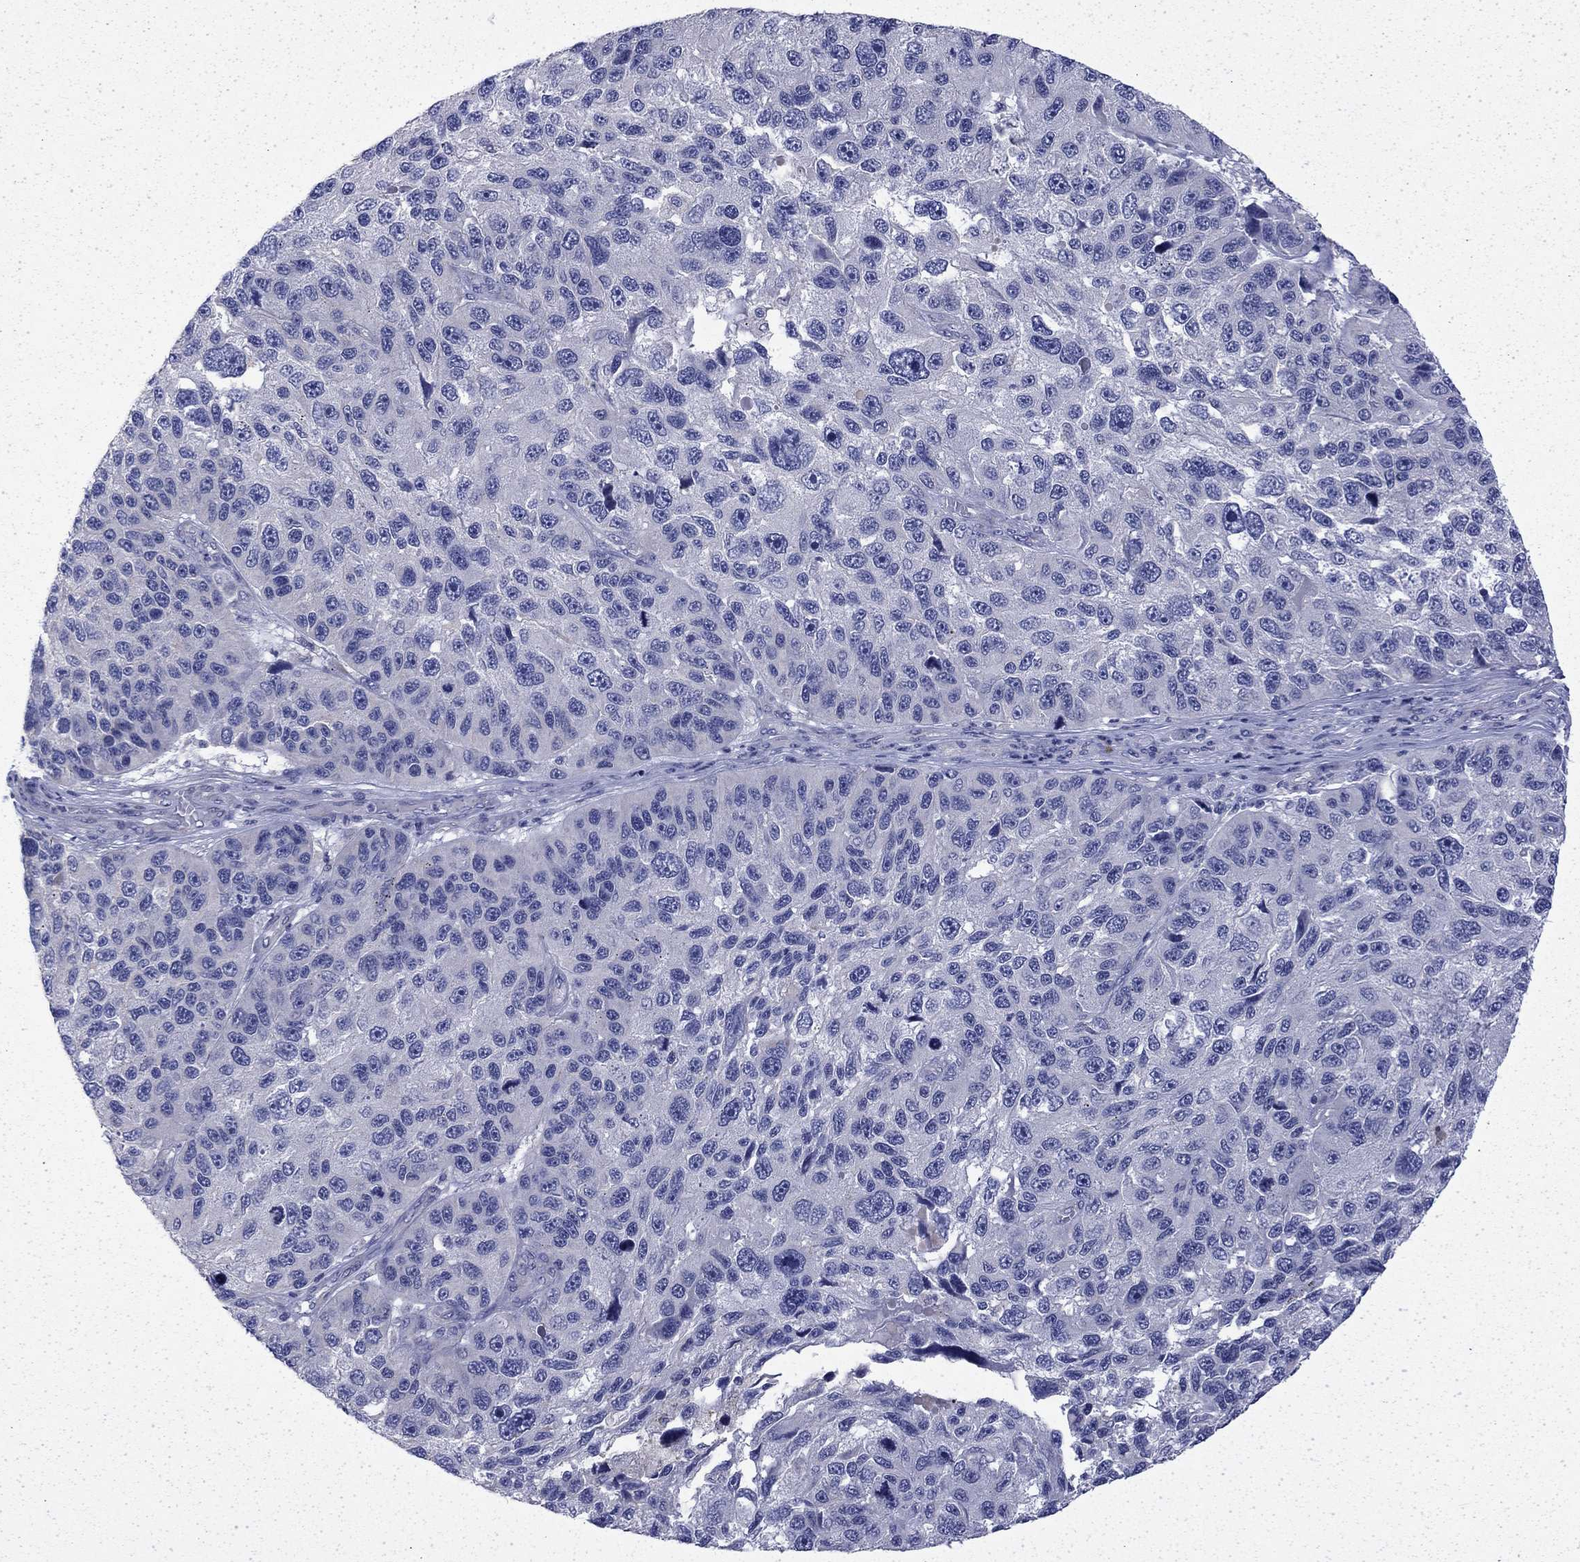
{"staining": {"intensity": "negative", "quantity": "none", "location": "none"}, "tissue": "melanoma", "cell_type": "Tumor cells", "image_type": "cancer", "snomed": [{"axis": "morphology", "description": "Malignant melanoma, NOS"}, {"axis": "topography", "description": "Skin"}], "caption": "IHC micrograph of malignant melanoma stained for a protein (brown), which demonstrates no staining in tumor cells.", "gene": "DTNA", "patient": {"sex": "male", "age": 53}}